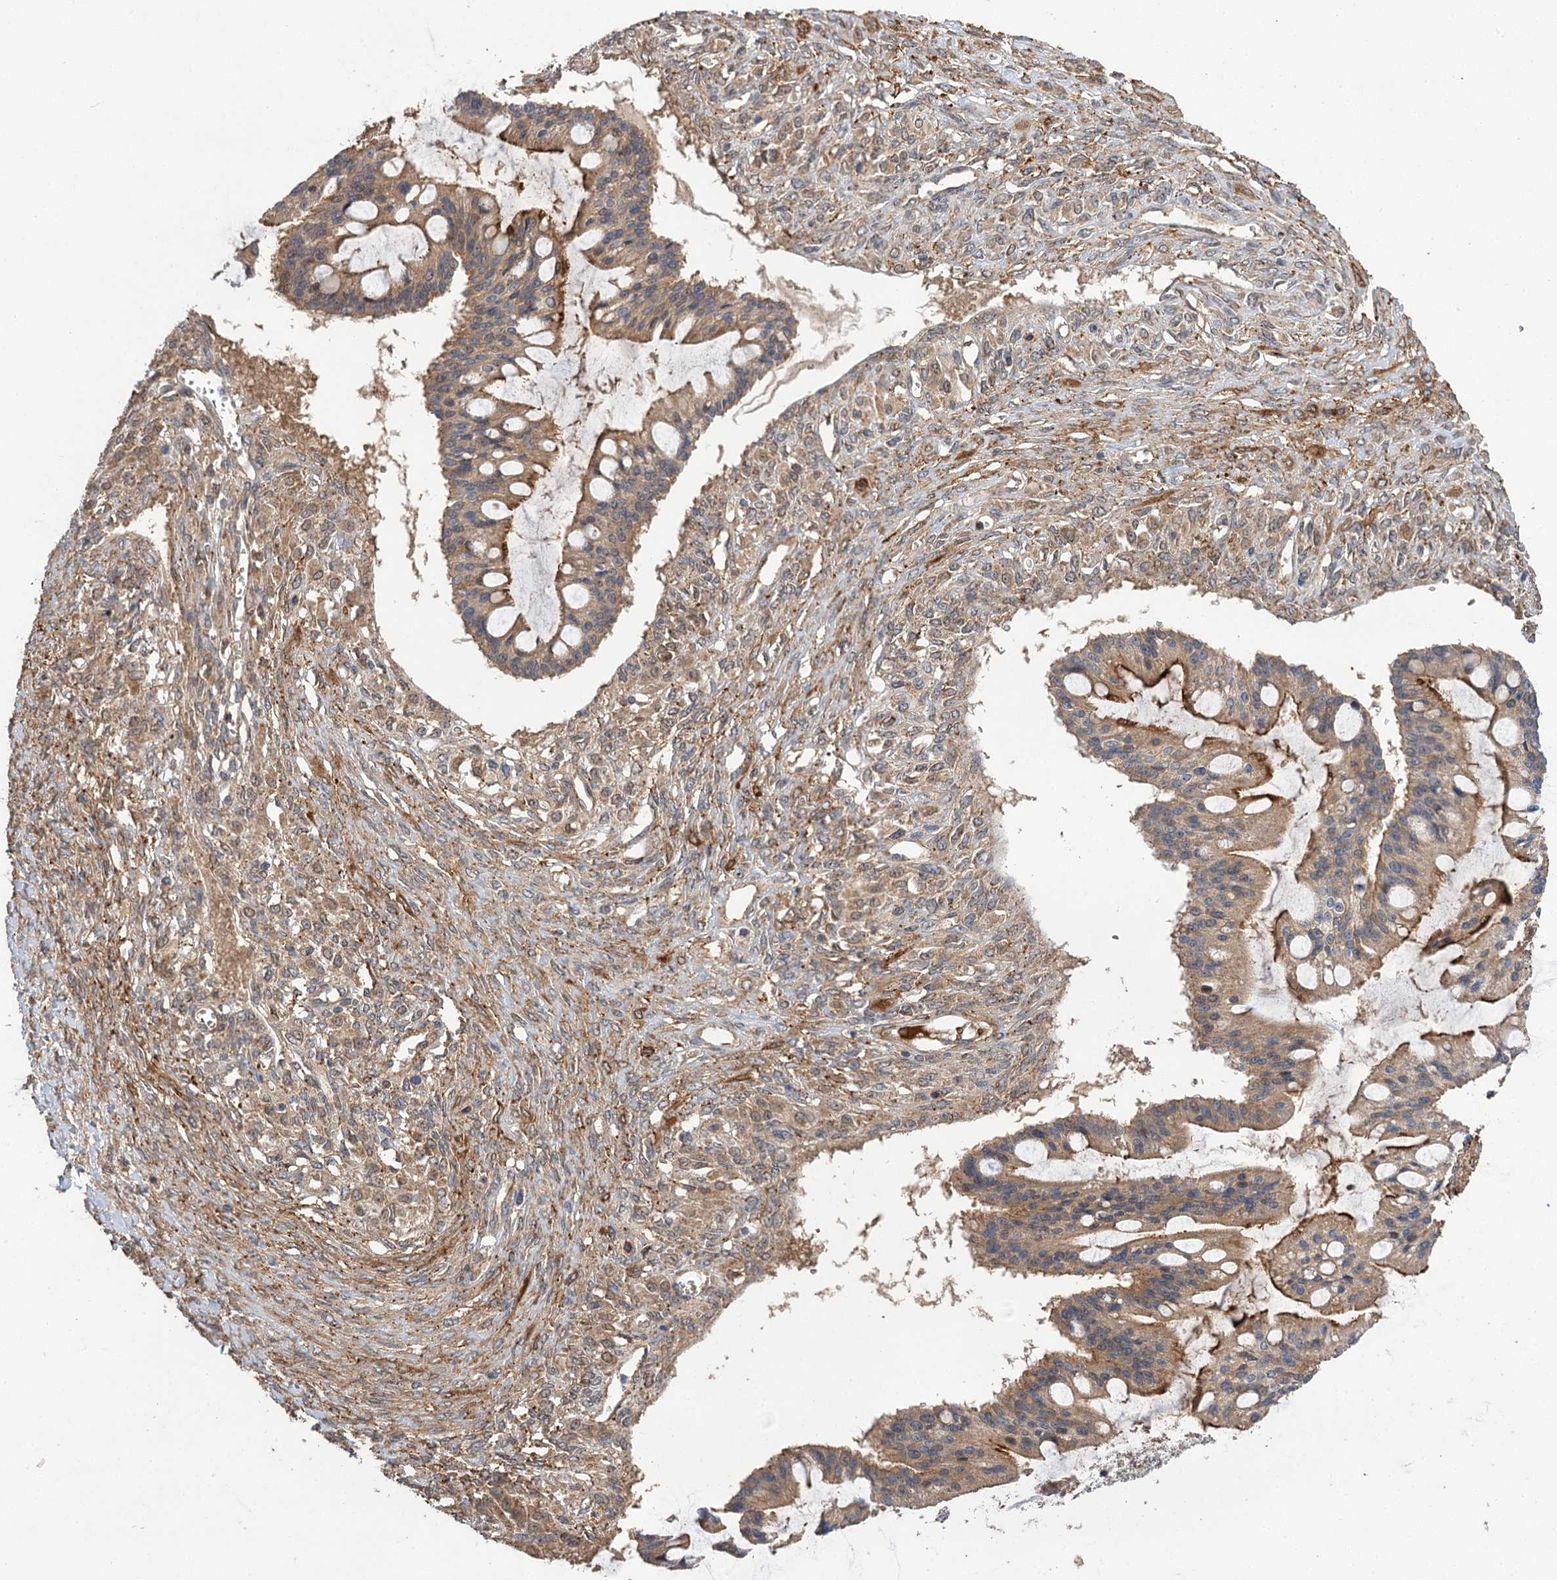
{"staining": {"intensity": "moderate", "quantity": ">75%", "location": "cytoplasmic/membranous"}, "tissue": "ovarian cancer", "cell_type": "Tumor cells", "image_type": "cancer", "snomed": [{"axis": "morphology", "description": "Cystadenocarcinoma, mucinous, NOS"}, {"axis": "topography", "description": "Ovary"}], "caption": "Mucinous cystadenocarcinoma (ovarian) stained with a brown dye reveals moderate cytoplasmic/membranous positive staining in approximately >75% of tumor cells.", "gene": "FBXW8", "patient": {"sex": "female", "age": 73}}